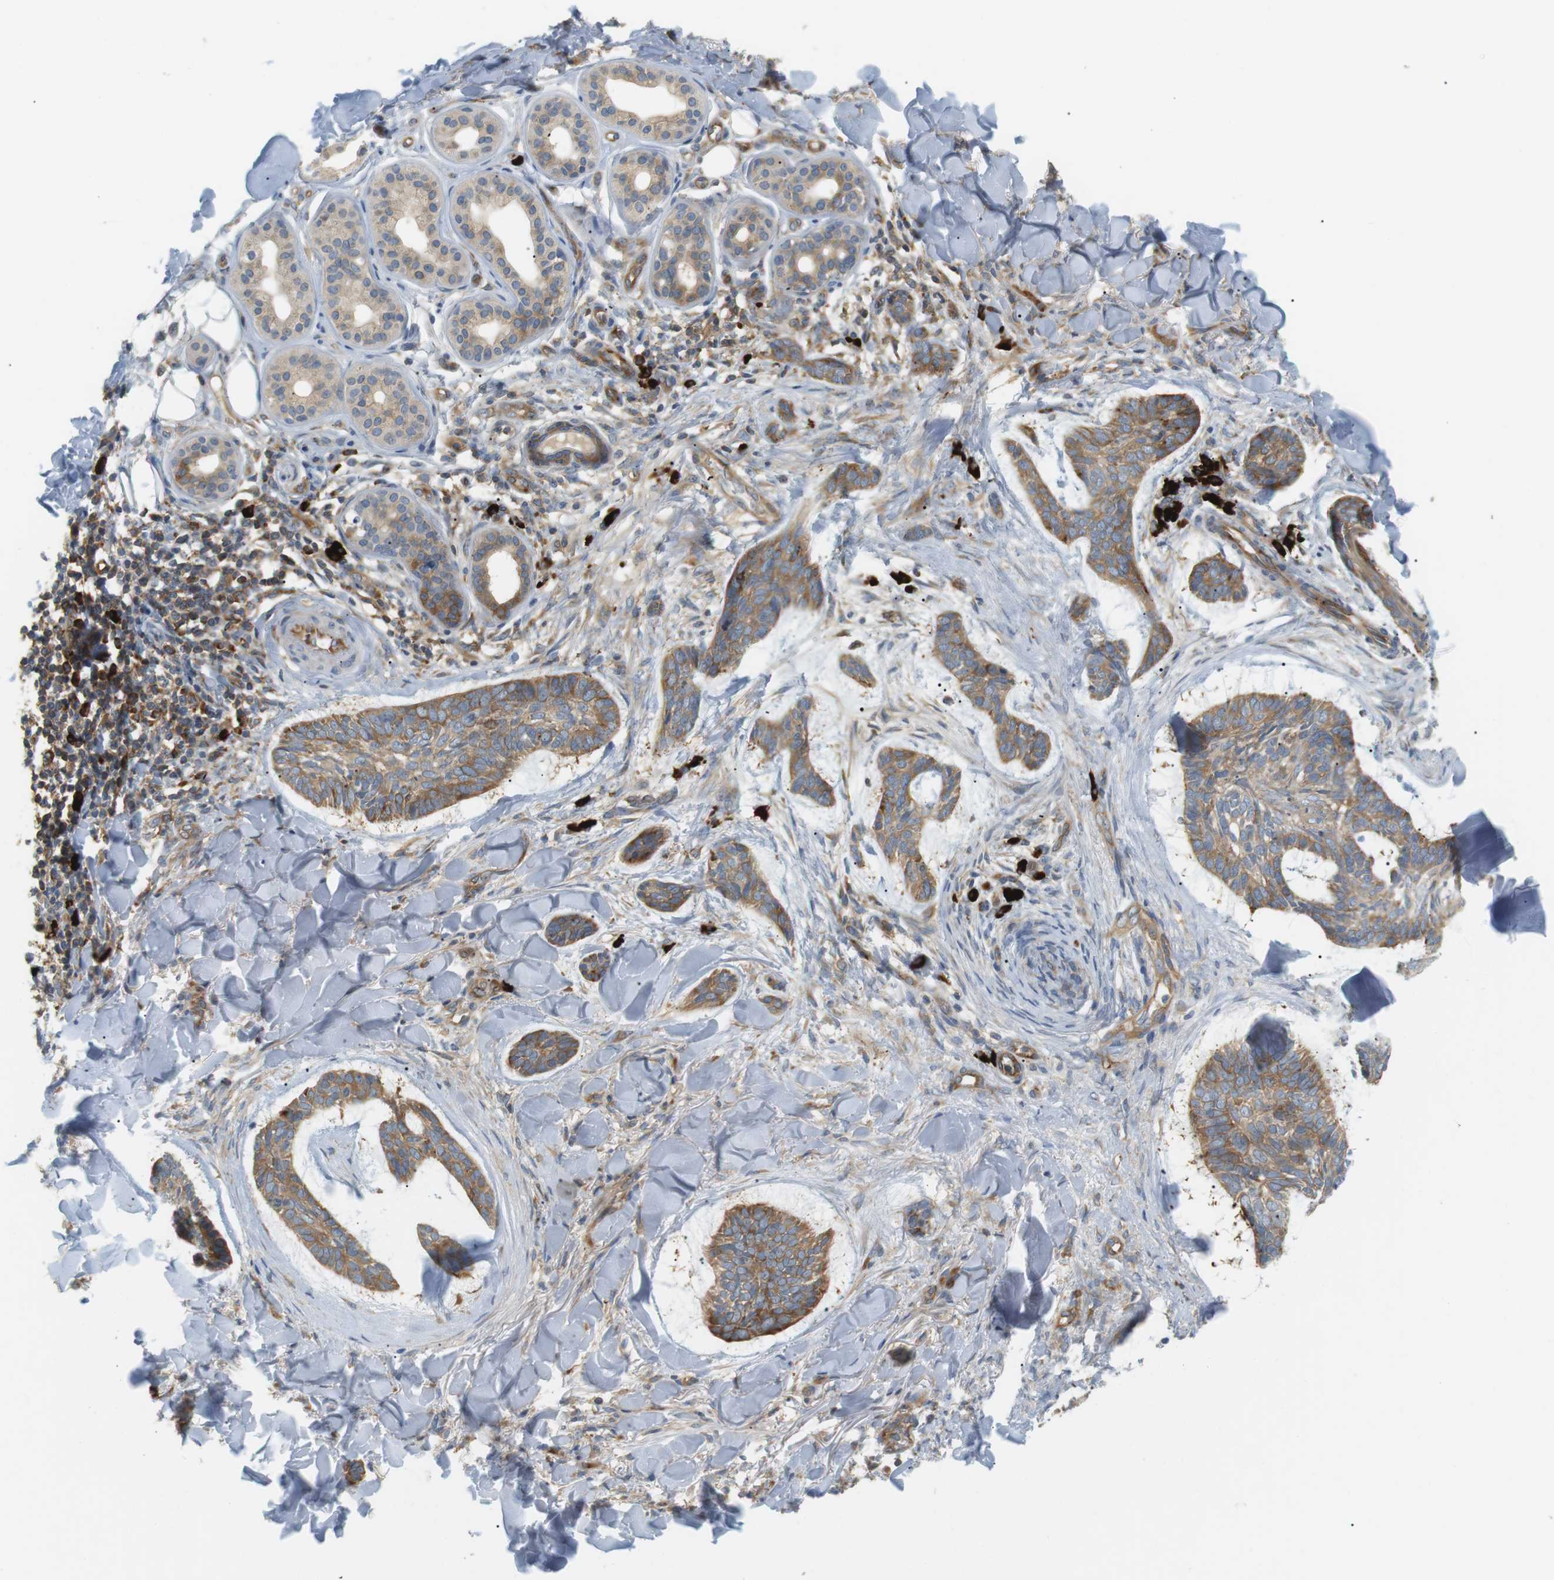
{"staining": {"intensity": "moderate", "quantity": ">75%", "location": "cytoplasmic/membranous"}, "tissue": "skin cancer", "cell_type": "Tumor cells", "image_type": "cancer", "snomed": [{"axis": "morphology", "description": "Basal cell carcinoma"}, {"axis": "topography", "description": "Skin"}], "caption": "Skin basal cell carcinoma was stained to show a protein in brown. There is medium levels of moderate cytoplasmic/membranous positivity in about >75% of tumor cells.", "gene": "TMEM200A", "patient": {"sex": "male", "age": 43}}